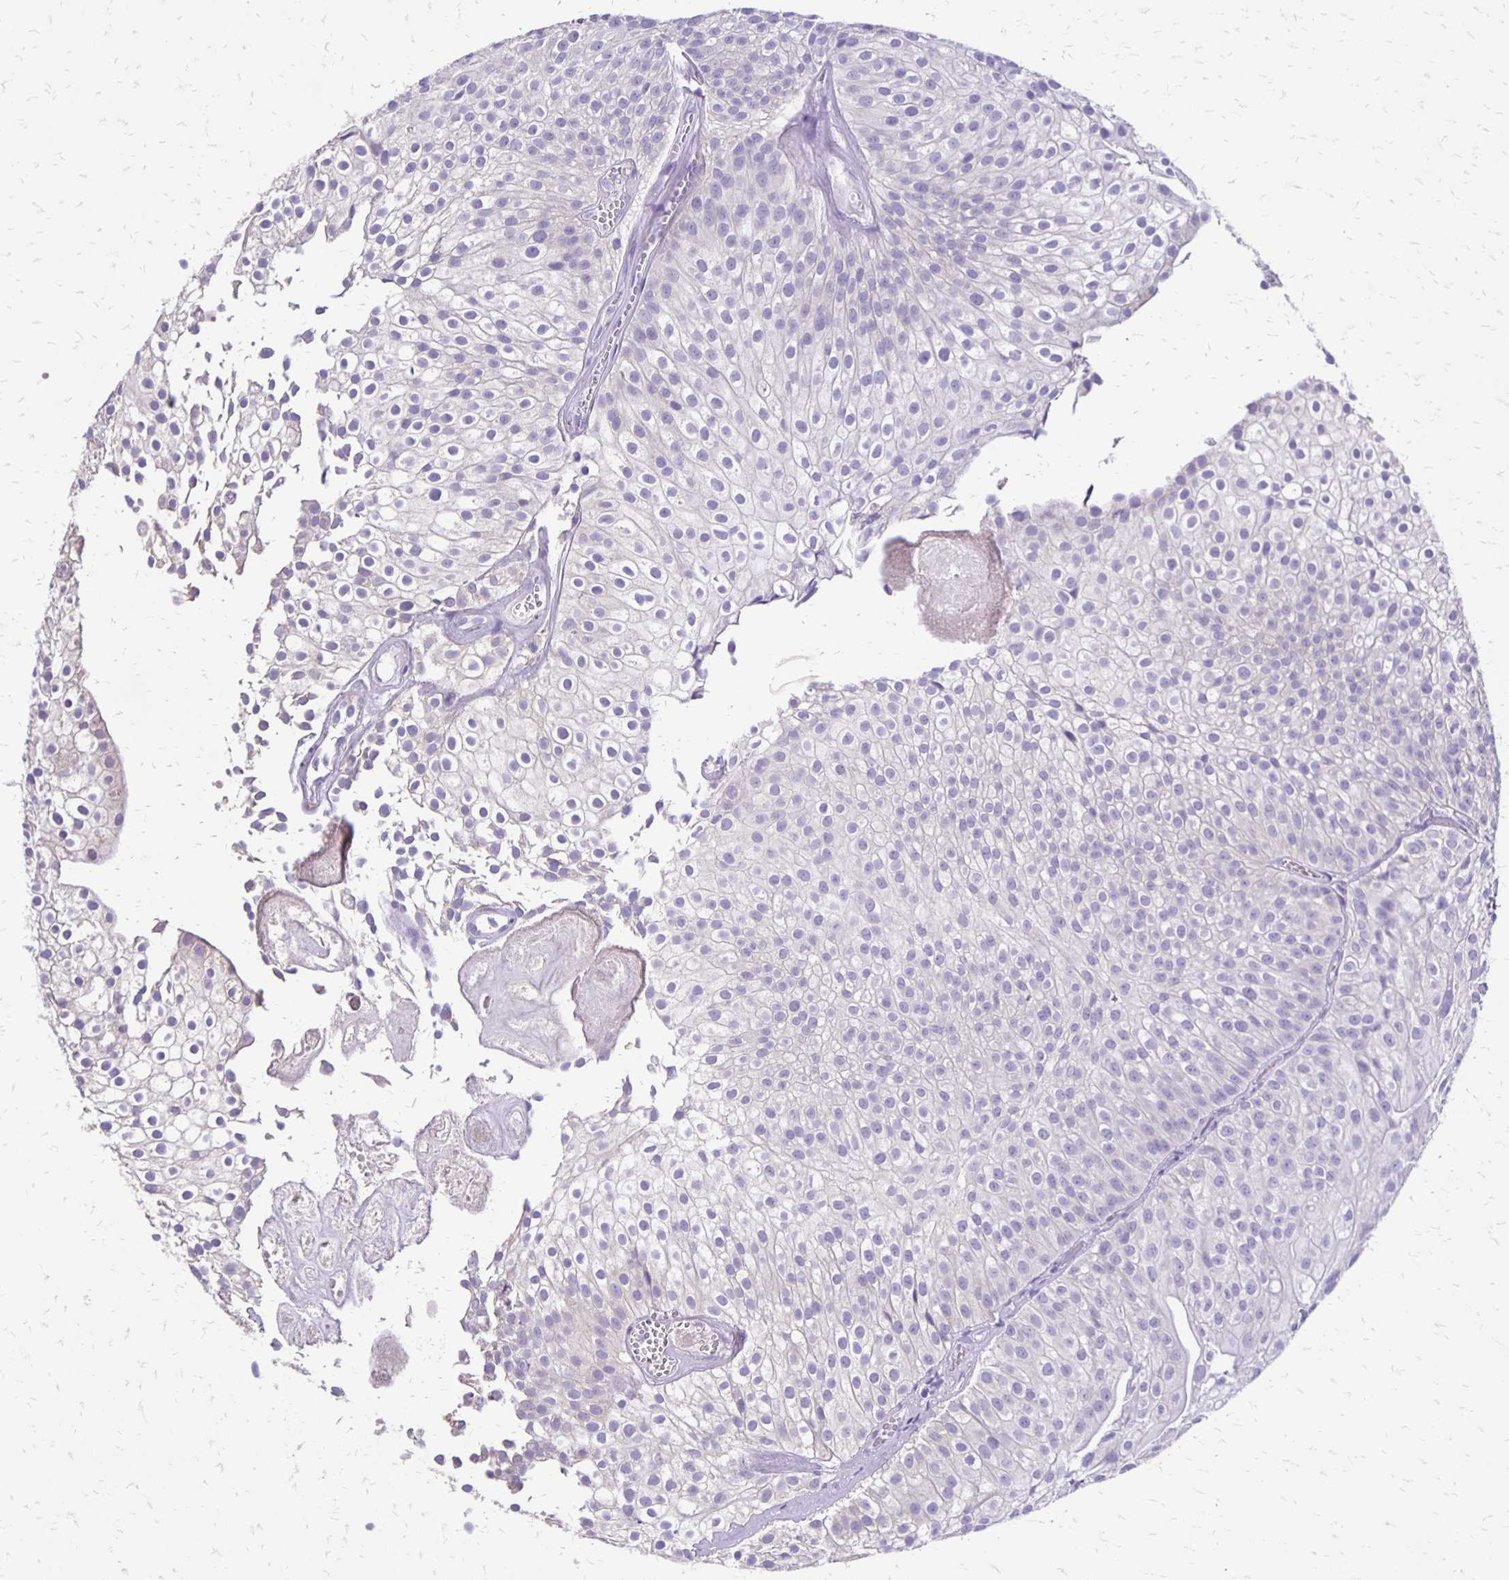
{"staining": {"intensity": "negative", "quantity": "none", "location": "none"}, "tissue": "urothelial cancer", "cell_type": "Tumor cells", "image_type": "cancer", "snomed": [{"axis": "morphology", "description": "Urothelial carcinoma, Low grade"}, {"axis": "topography", "description": "Urinary bladder"}], "caption": "This is a photomicrograph of immunohistochemistry (IHC) staining of low-grade urothelial carcinoma, which shows no staining in tumor cells.", "gene": "ANKRD45", "patient": {"sex": "male", "age": 70}}